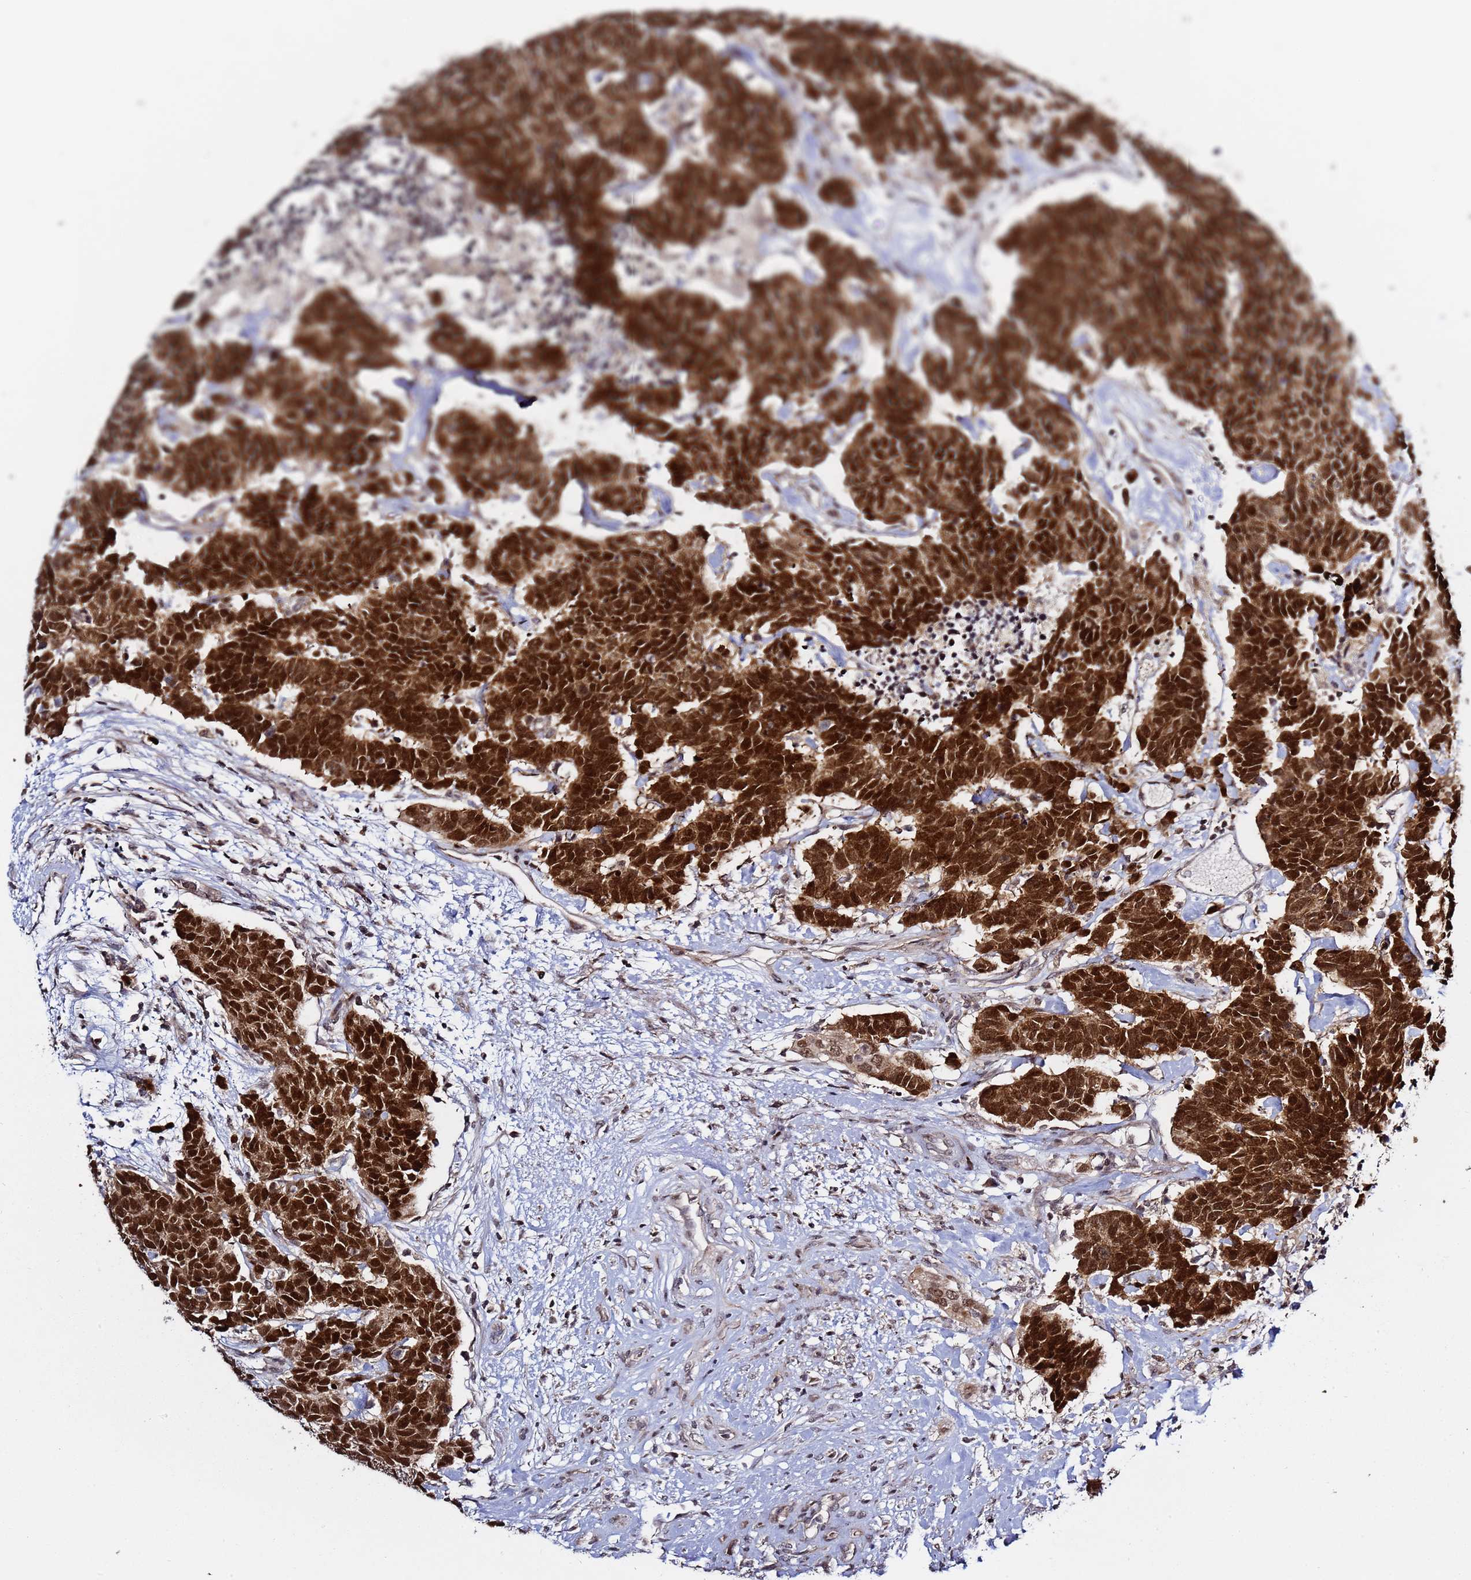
{"staining": {"intensity": "strong", "quantity": ">75%", "location": "nuclear"}, "tissue": "carcinoid", "cell_type": "Tumor cells", "image_type": "cancer", "snomed": [{"axis": "morphology", "description": "Carcinoma, NOS"}, {"axis": "morphology", "description": "Carcinoid, malignant, NOS"}, {"axis": "topography", "description": "Urinary bladder"}], "caption": "This is an image of immunohistochemistry (IHC) staining of carcinoid, which shows strong expression in the nuclear of tumor cells.", "gene": "RCOR2", "patient": {"sex": "male", "age": 57}}